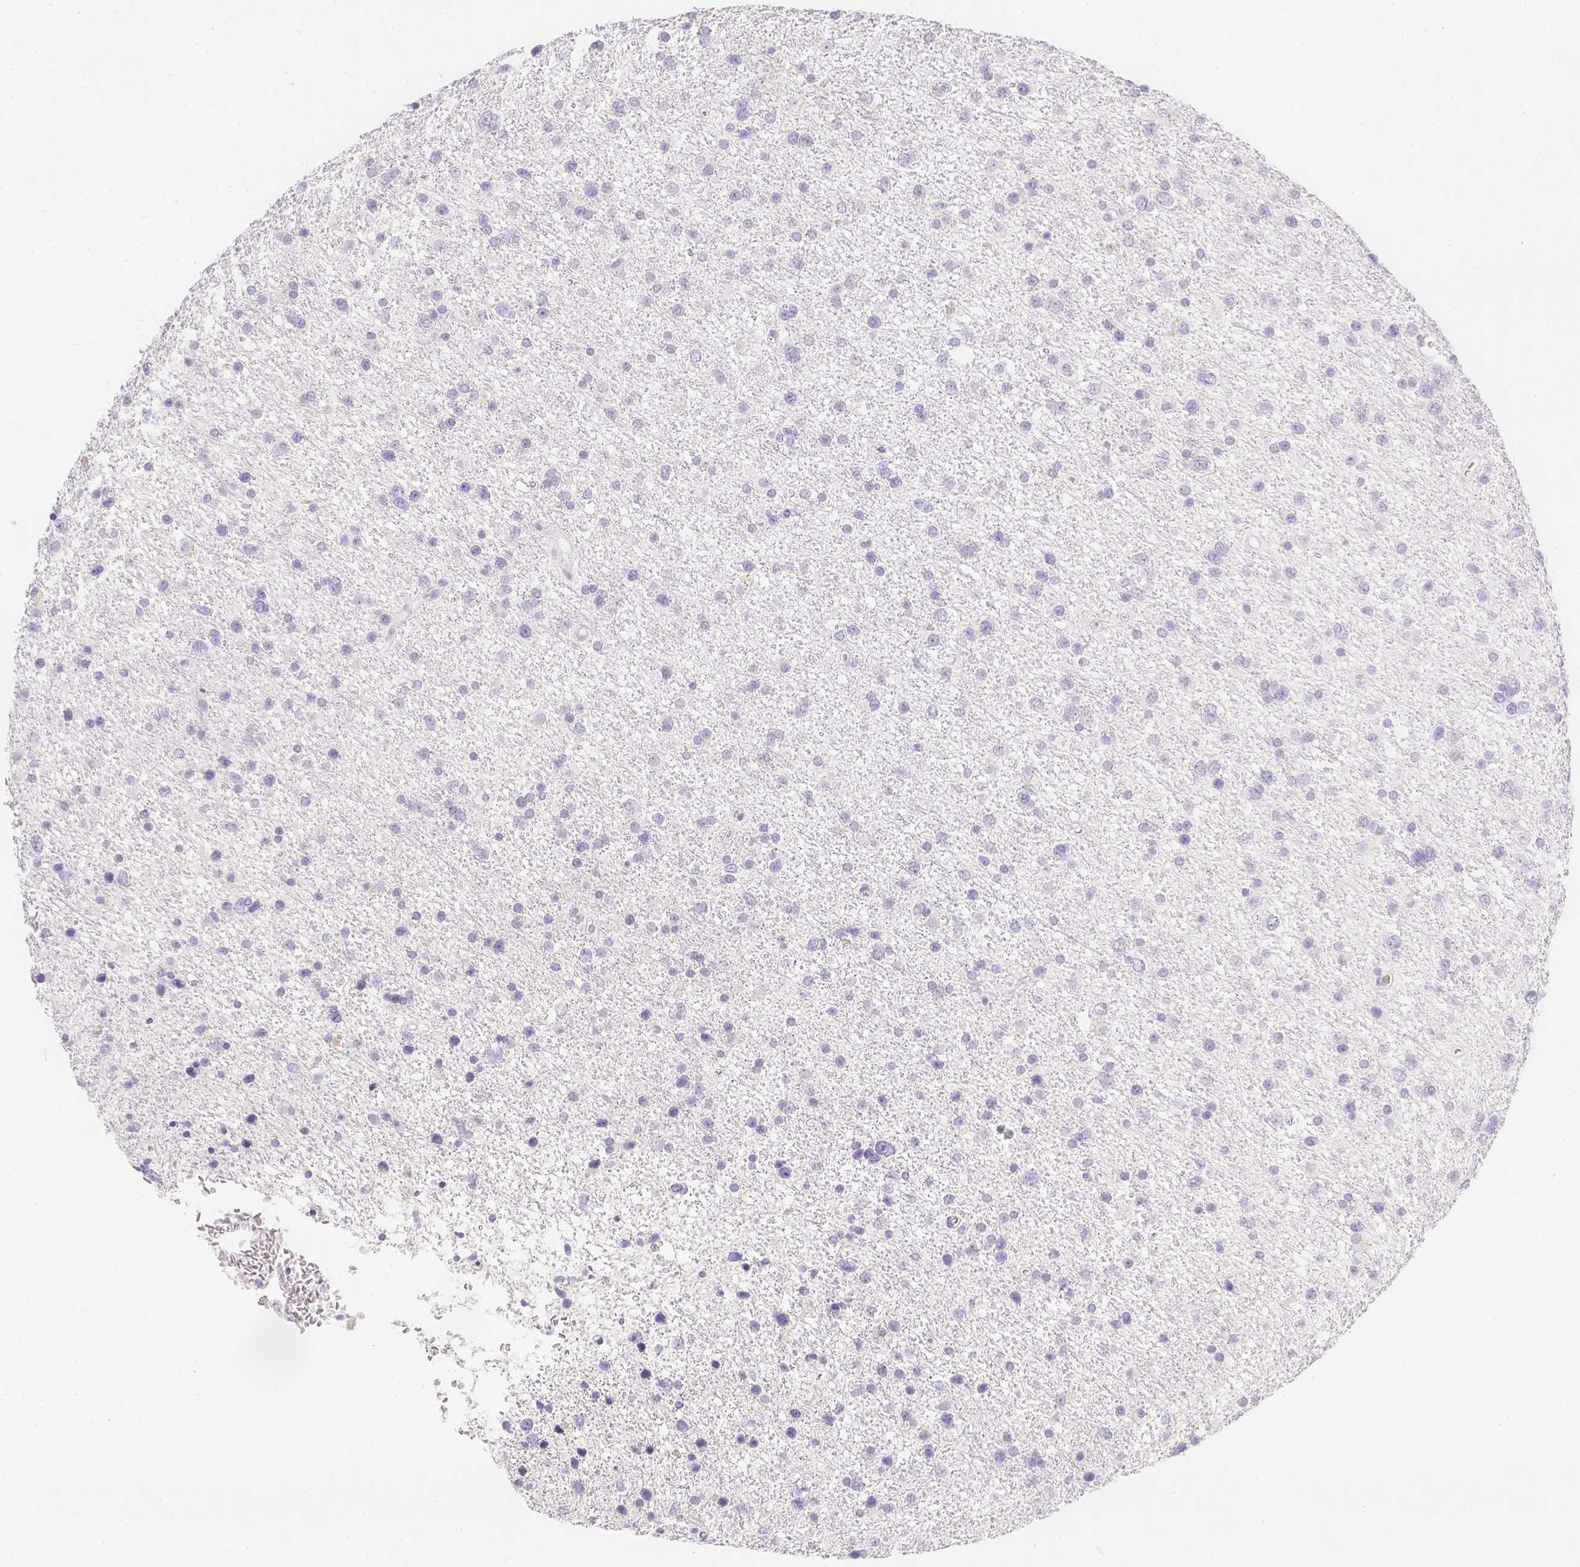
{"staining": {"intensity": "negative", "quantity": "none", "location": "none"}, "tissue": "glioma", "cell_type": "Tumor cells", "image_type": "cancer", "snomed": [{"axis": "morphology", "description": "Glioma, malignant, Low grade"}, {"axis": "topography", "description": "Brain"}], "caption": "Photomicrograph shows no protein staining in tumor cells of malignant glioma (low-grade) tissue.", "gene": "SLC18A1", "patient": {"sex": "female", "age": 55}}